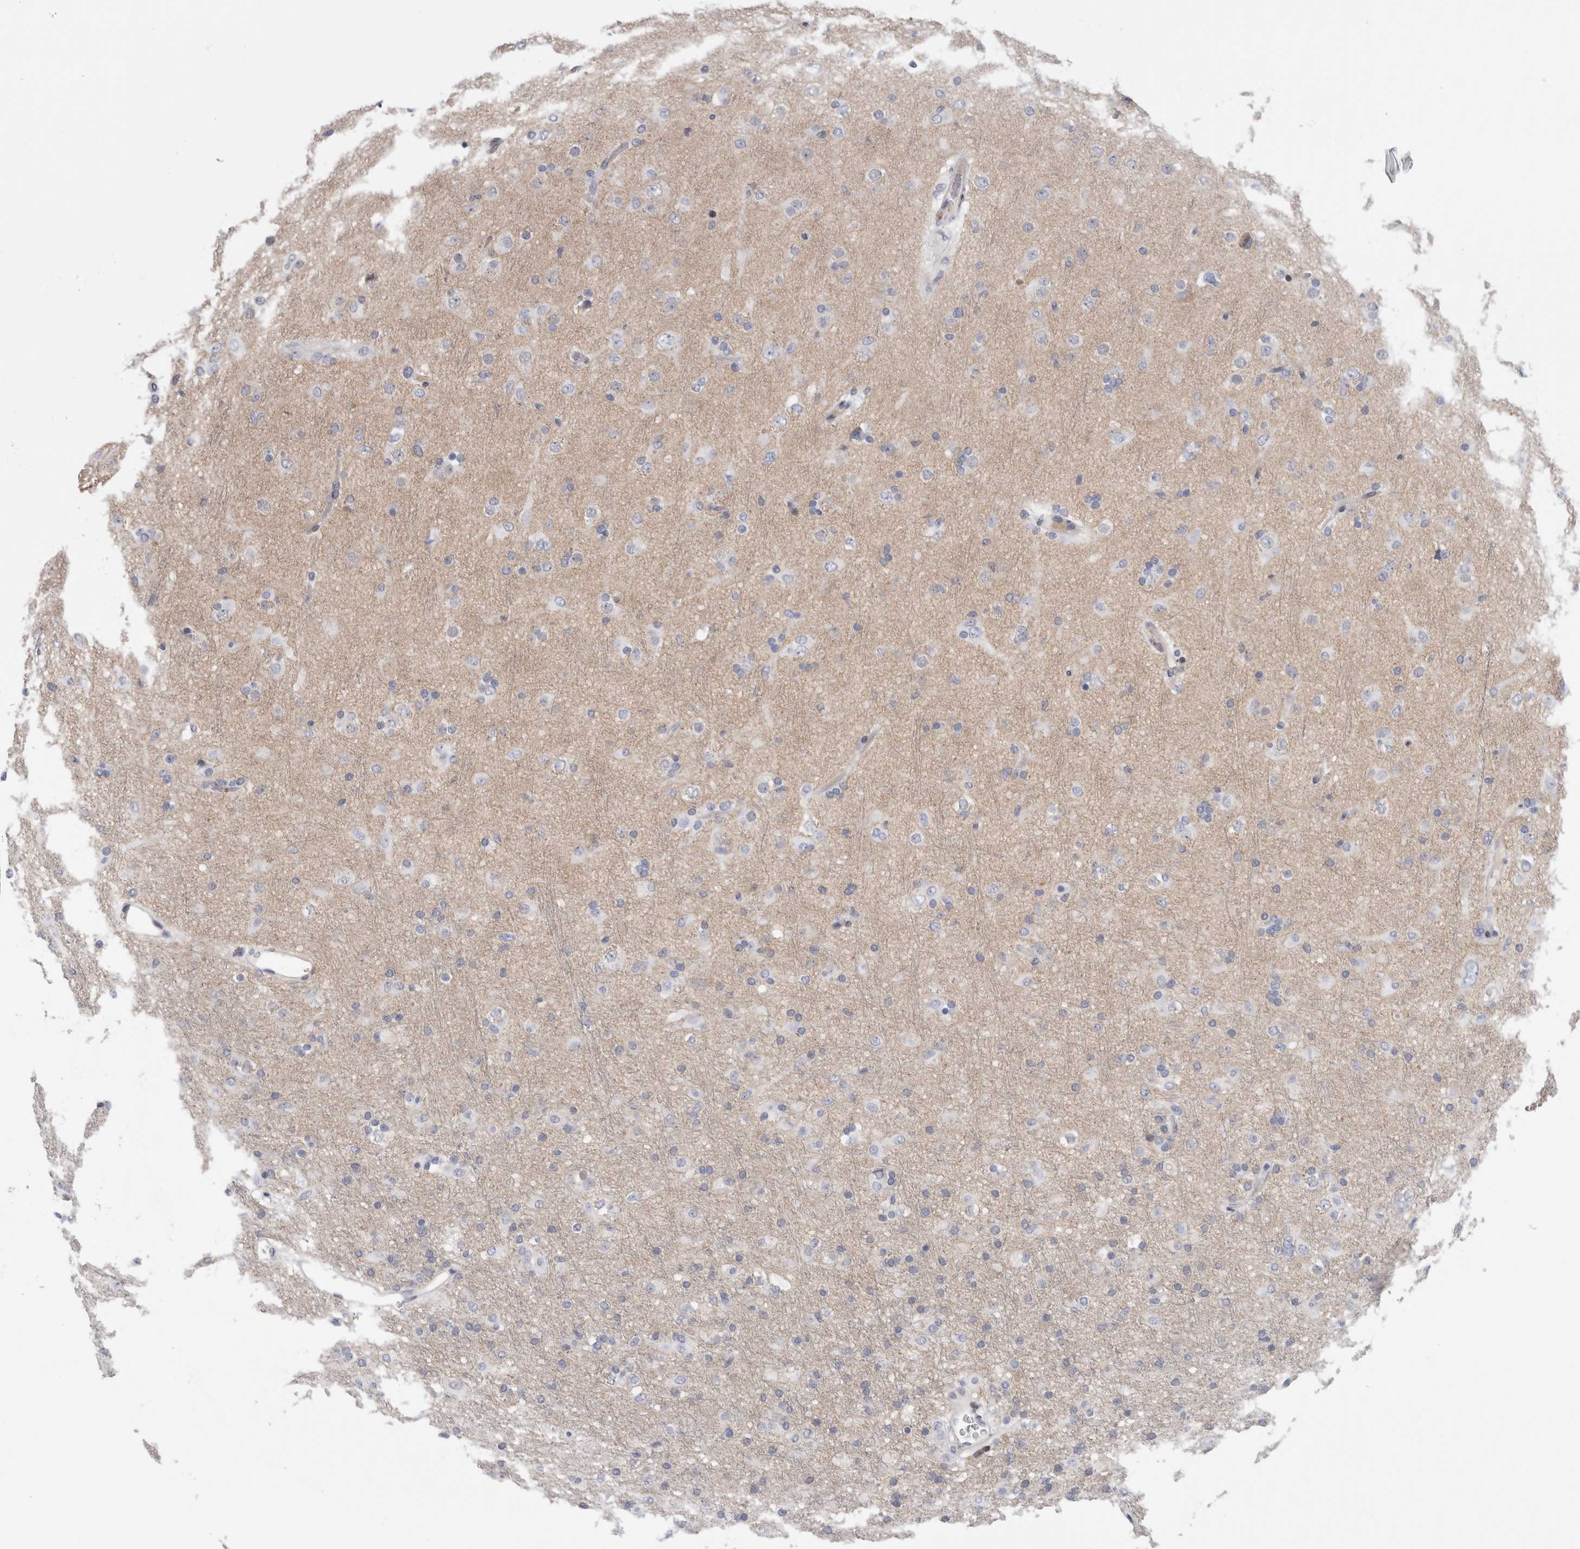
{"staining": {"intensity": "negative", "quantity": "none", "location": "none"}, "tissue": "glioma", "cell_type": "Tumor cells", "image_type": "cancer", "snomed": [{"axis": "morphology", "description": "Glioma, malignant, Low grade"}, {"axis": "topography", "description": "Brain"}], "caption": "Malignant low-grade glioma was stained to show a protein in brown. There is no significant expression in tumor cells.", "gene": "DMTN", "patient": {"sex": "male", "age": 65}}